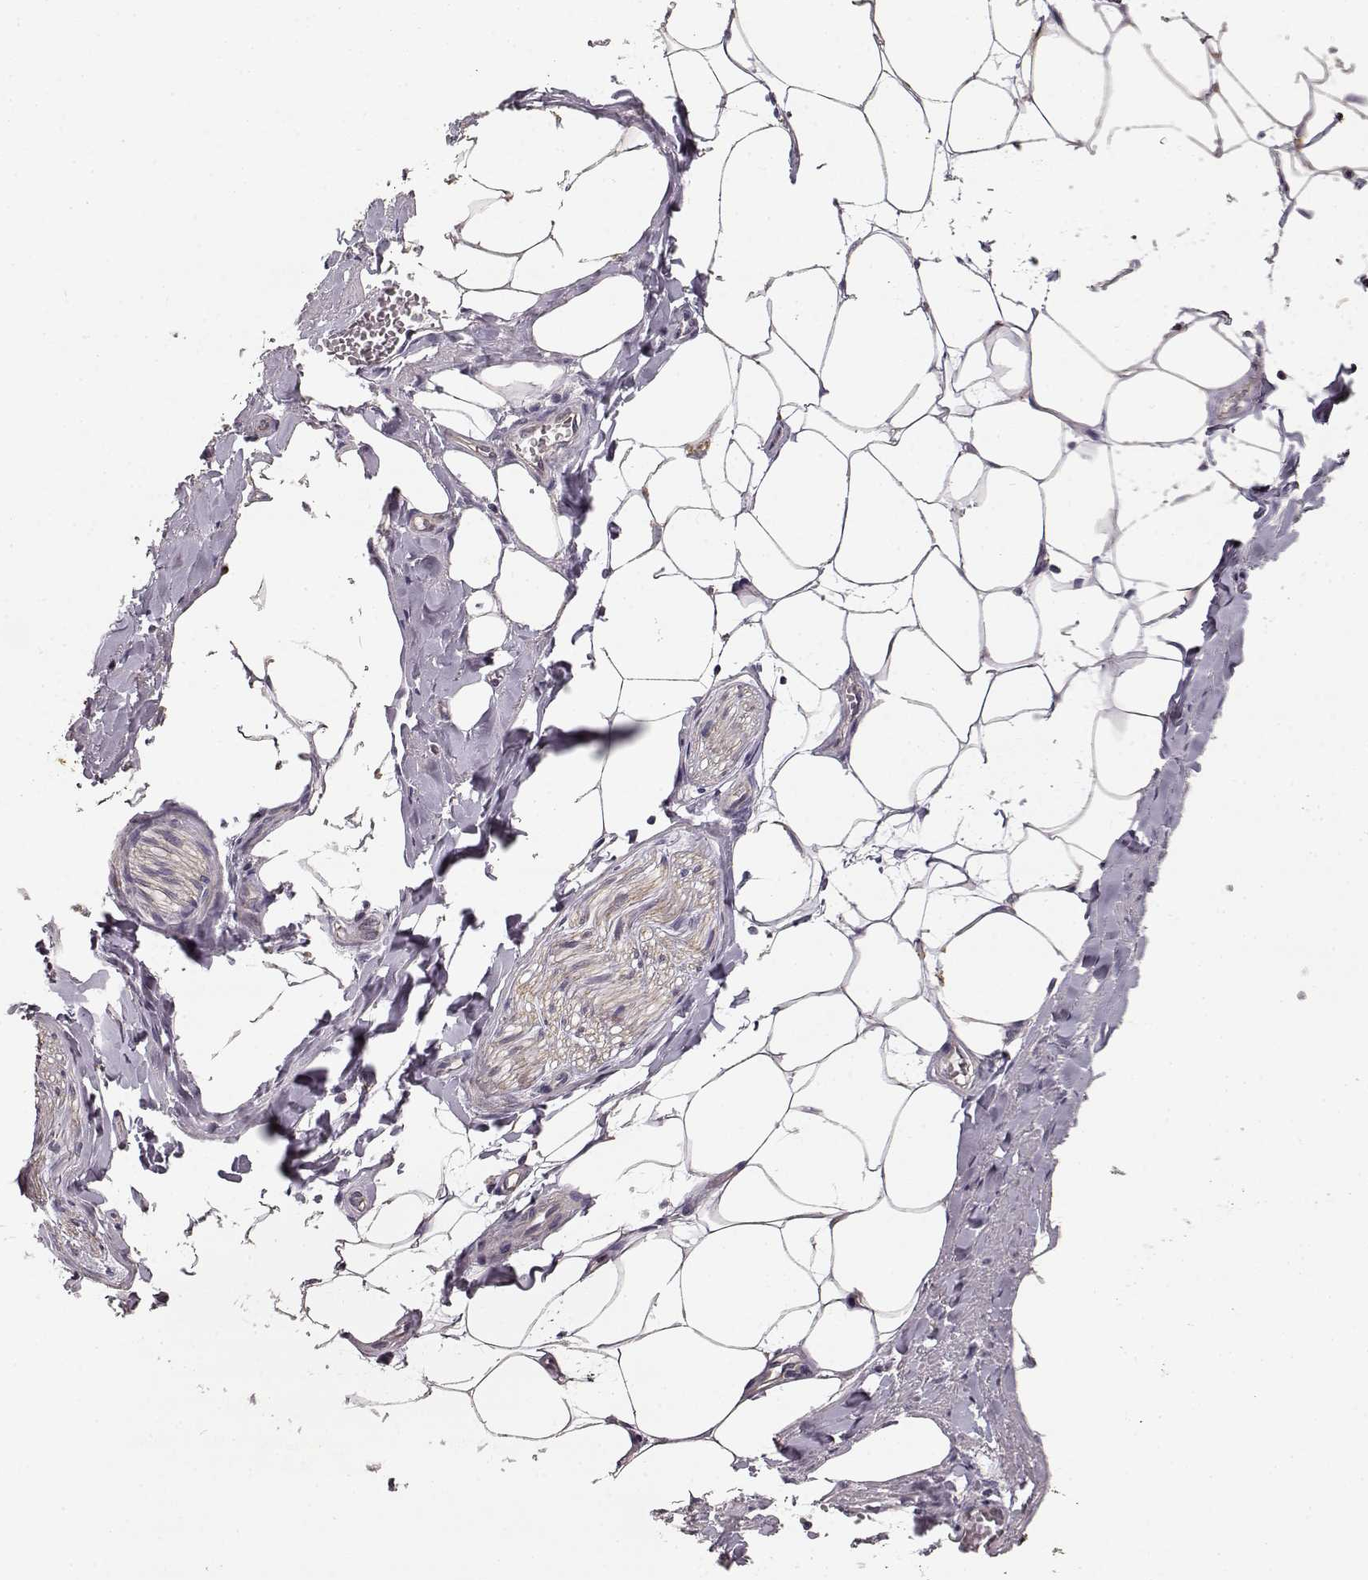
{"staining": {"intensity": "negative", "quantity": "none", "location": "none"}, "tissue": "adipose tissue", "cell_type": "Adipocytes", "image_type": "normal", "snomed": [{"axis": "morphology", "description": "Normal tissue, NOS"}, {"axis": "morphology", "description": "Carcinoid, malignant, NOS"}, {"axis": "topography", "description": "Small intestine"}, {"axis": "topography", "description": "Peripheral nerve tissue"}], "caption": "Immunohistochemical staining of unremarkable human adipose tissue exhibits no significant staining in adipocytes.", "gene": "ERBB3", "patient": {"sex": "male", "age": 52}}